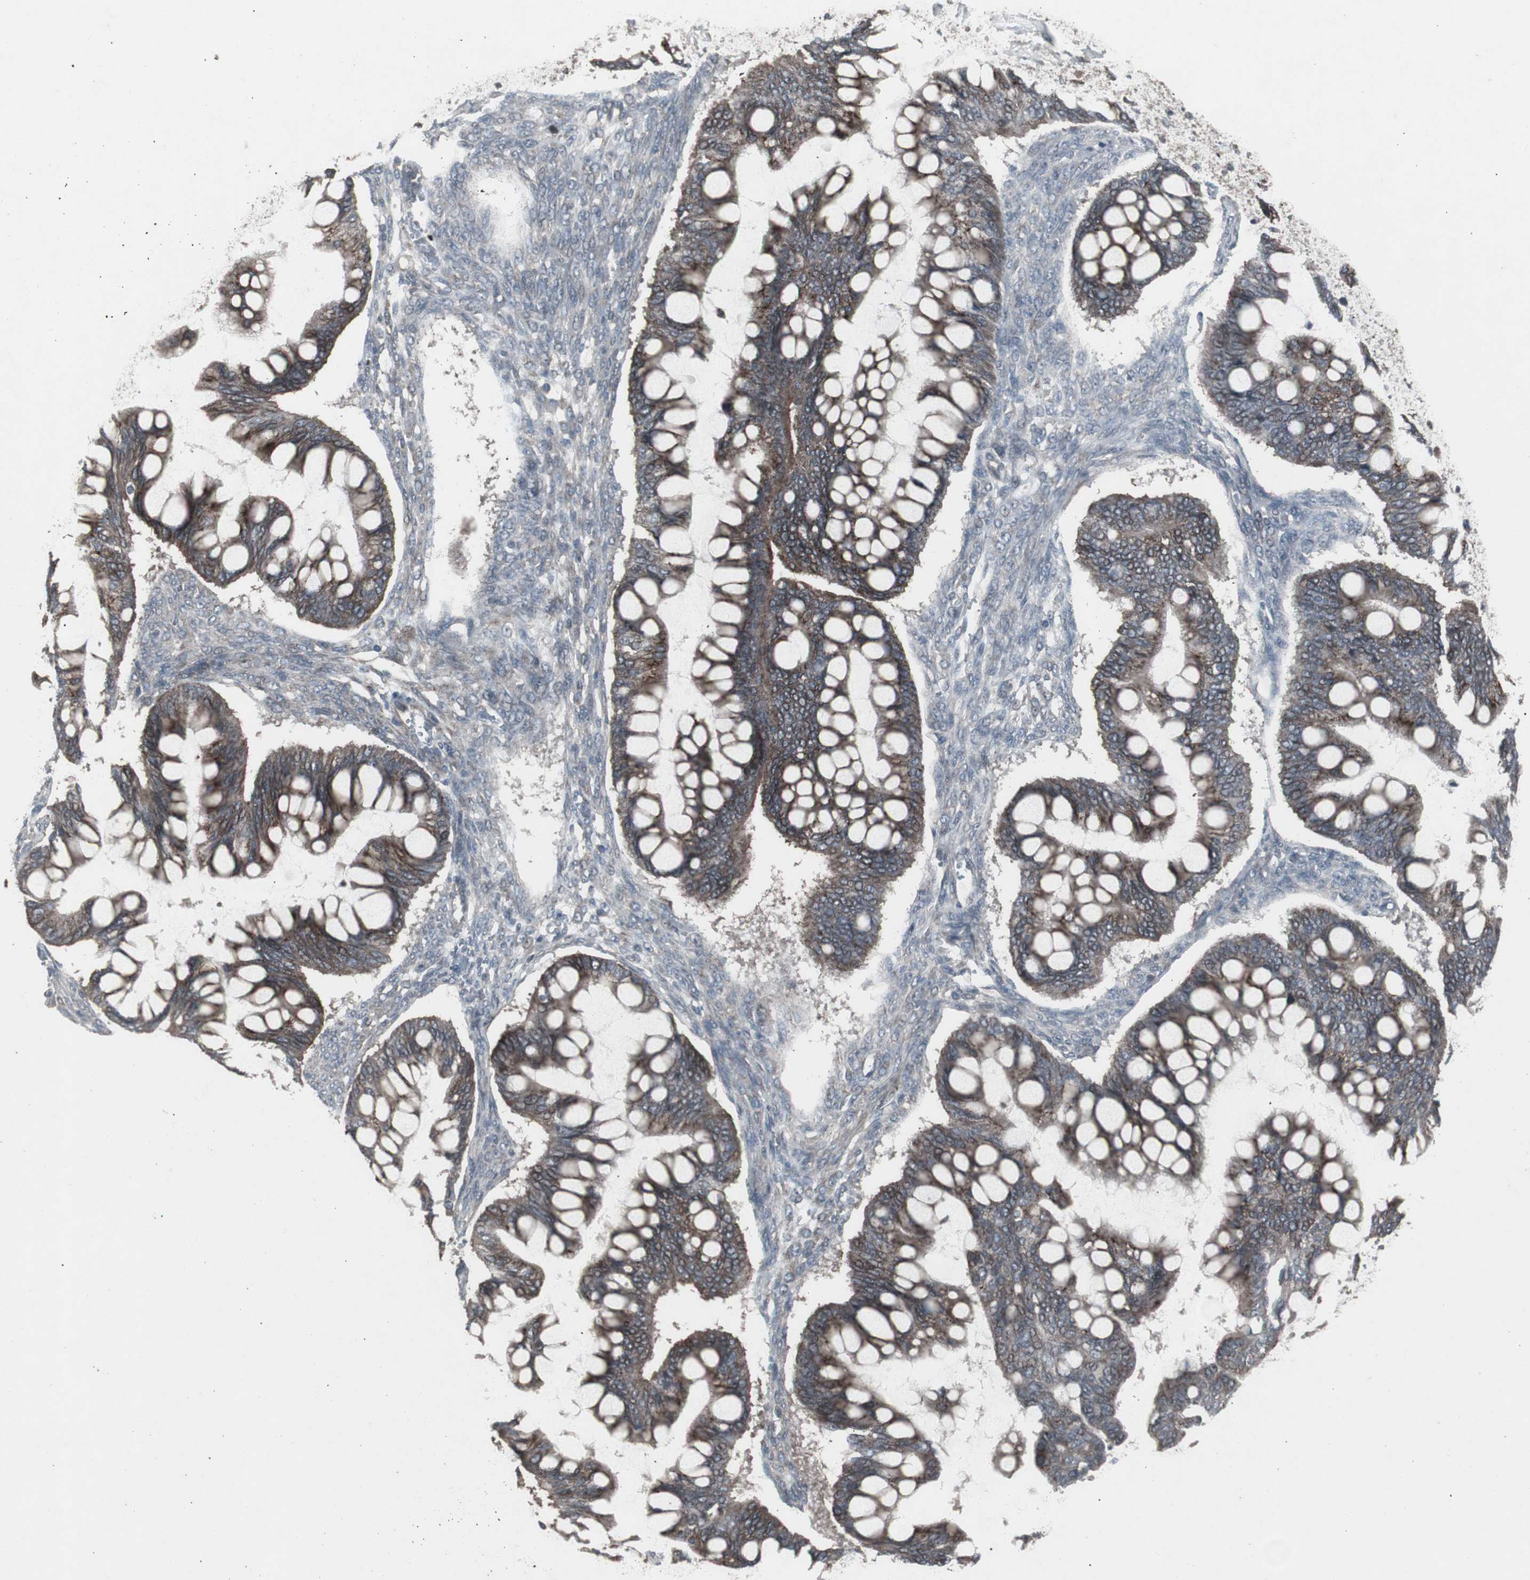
{"staining": {"intensity": "weak", "quantity": "25%-75%", "location": "cytoplasmic/membranous"}, "tissue": "ovarian cancer", "cell_type": "Tumor cells", "image_type": "cancer", "snomed": [{"axis": "morphology", "description": "Cystadenocarcinoma, mucinous, NOS"}, {"axis": "topography", "description": "Ovary"}], "caption": "An image of human ovarian mucinous cystadenocarcinoma stained for a protein shows weak cytoplasmic/membranous brown staining in tumor cells.", "gene": "SSTR2", "patient": {"sex": "female", "age": 73}}